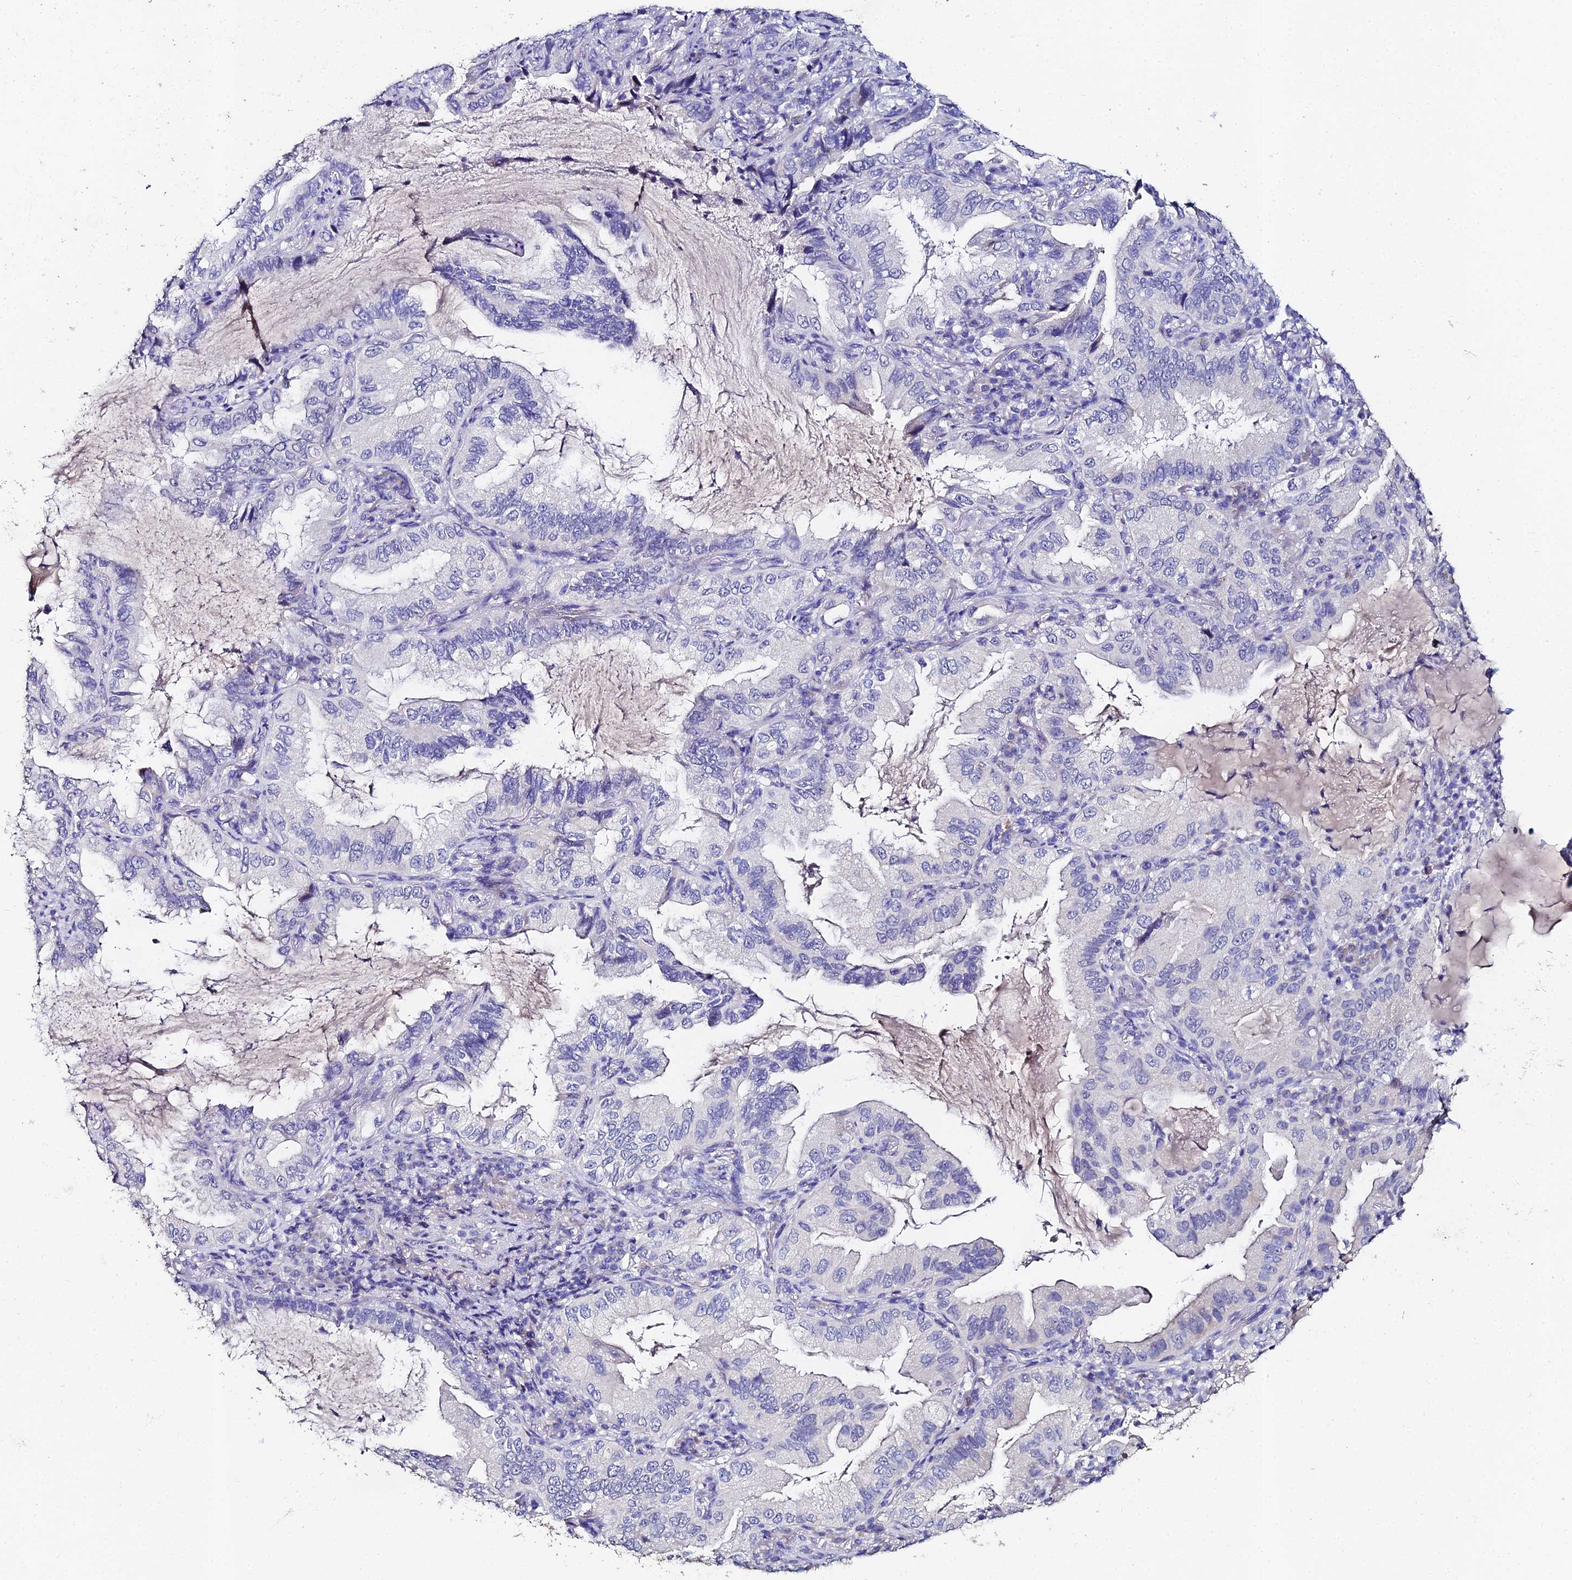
{"staining": {"intensity": "negative", "quantity": "none", "location": "none"}, "tissue": "lung cancer", "cell_type": "Tumor cells", "image_type": "cancer", "snomed": [{"axis": "morphology", "description": "Adenocarcinoma, NOS"}, {"axis": "topography", "description": "Lung"}], "caption": "High magnification brightfield microscopy of lung cancer stained with DAB (brown) and counterstained with hematoxylin (blue): tumor cells show no significant expression. (DAB IHC visualized using brightfield microscopy, high magnification).", "gene": "ESRRG", "patient": {"sex": "female", "age": 69}}